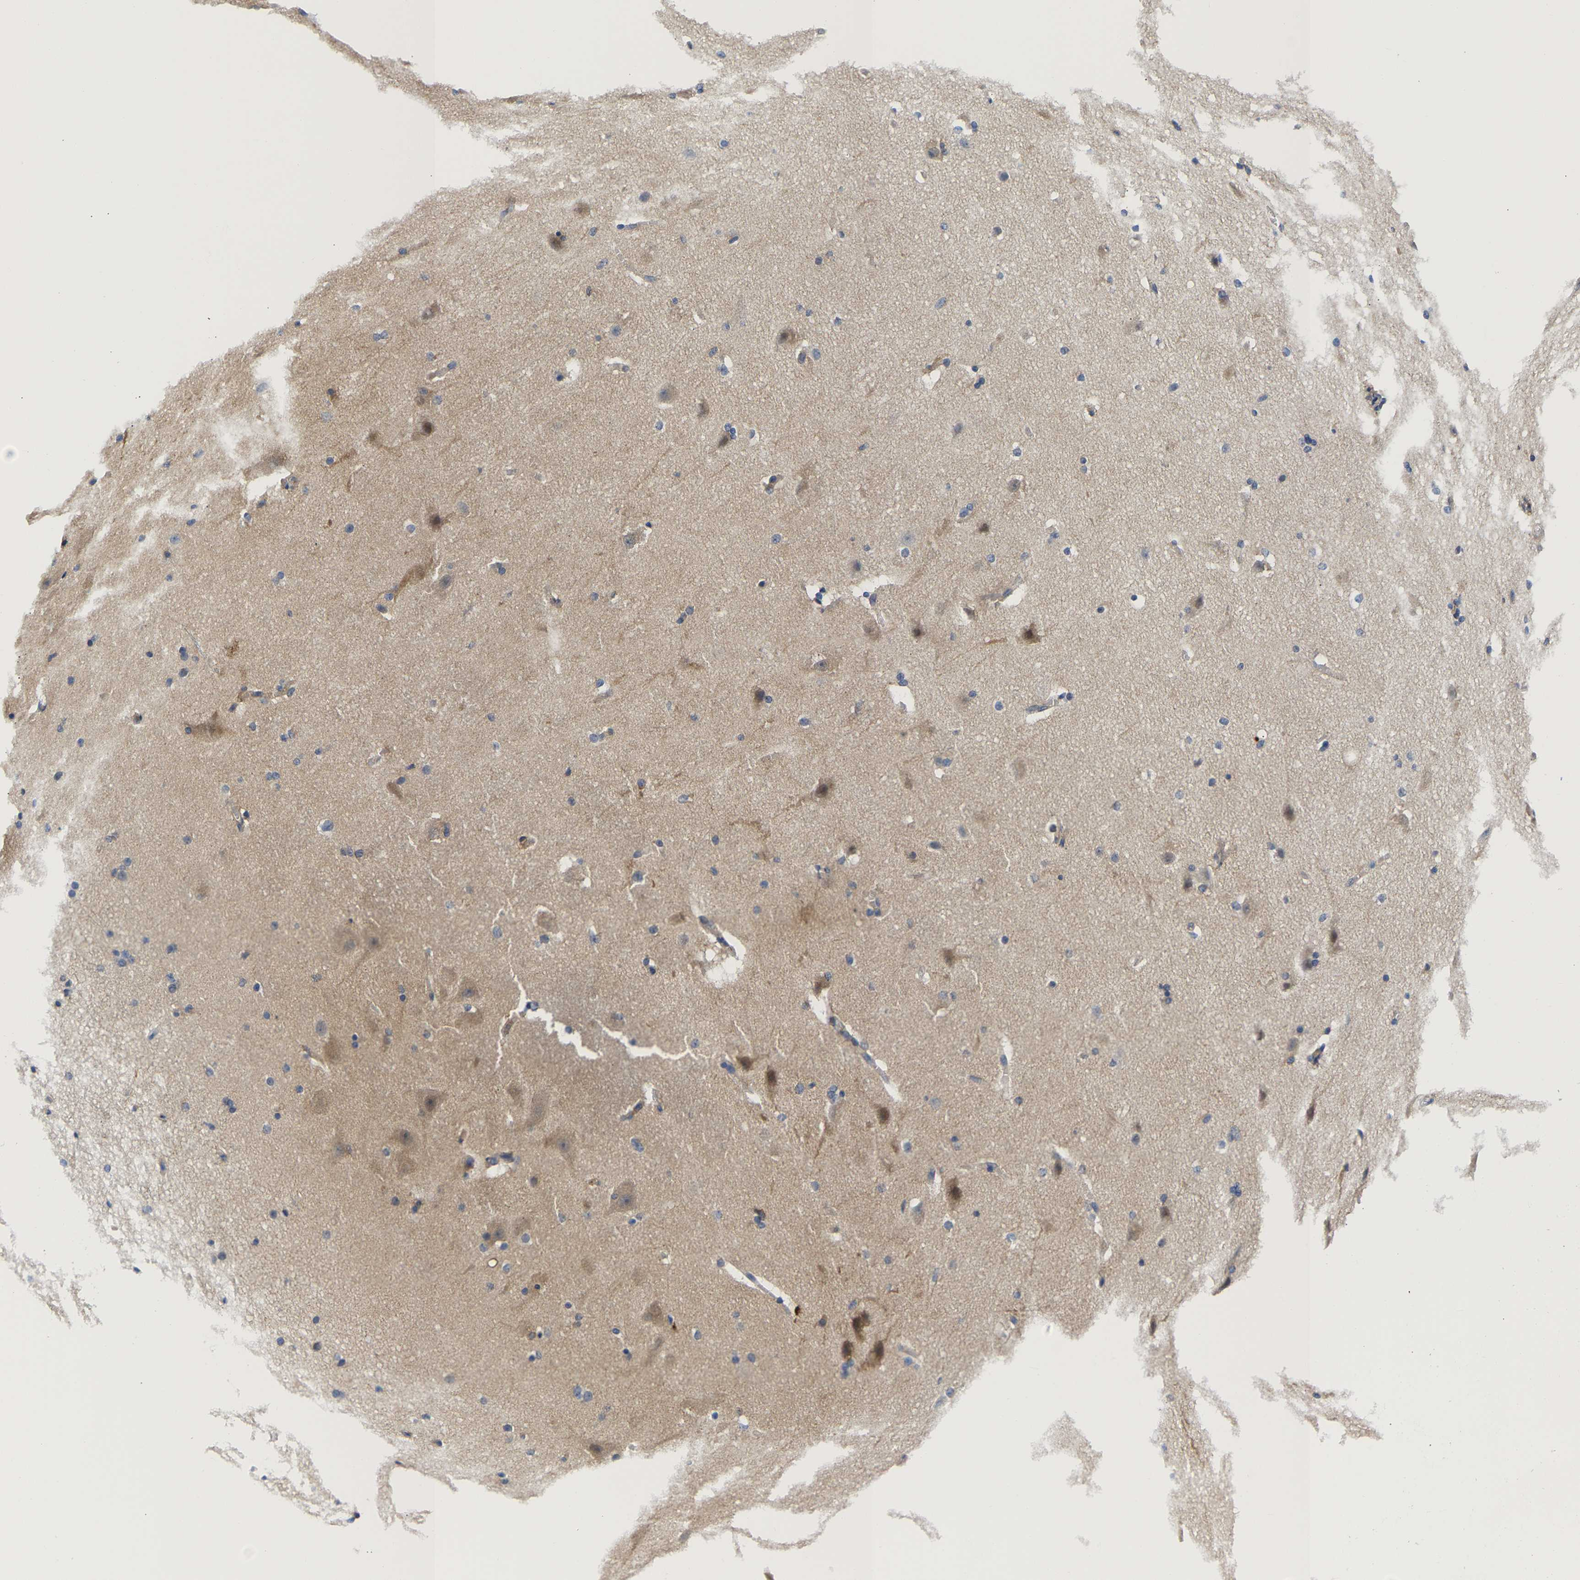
{"staining": {"intensity": "negative", "quantity": "none", "location": "none"}, "tissue": "cerebral cortex", "cell_type": "Endothelial cells", "image_type": "normal", "snomed": [{"axis": "morphology", "description": "Normal tissue, NOS"}, {"axis": "topography", "description": "Cerebral cortex"}, {"axis": "topography", "description": "Hippocampus"}], "caption": "Immunohistochemical staining of benign cerebral cortex shows no significant staining in endothelial cells. (DAB immunohistochemistry with hematoxylin counter stain).", "gene": "CCDC6", "patient": {"sex": "female", "age": 19}}